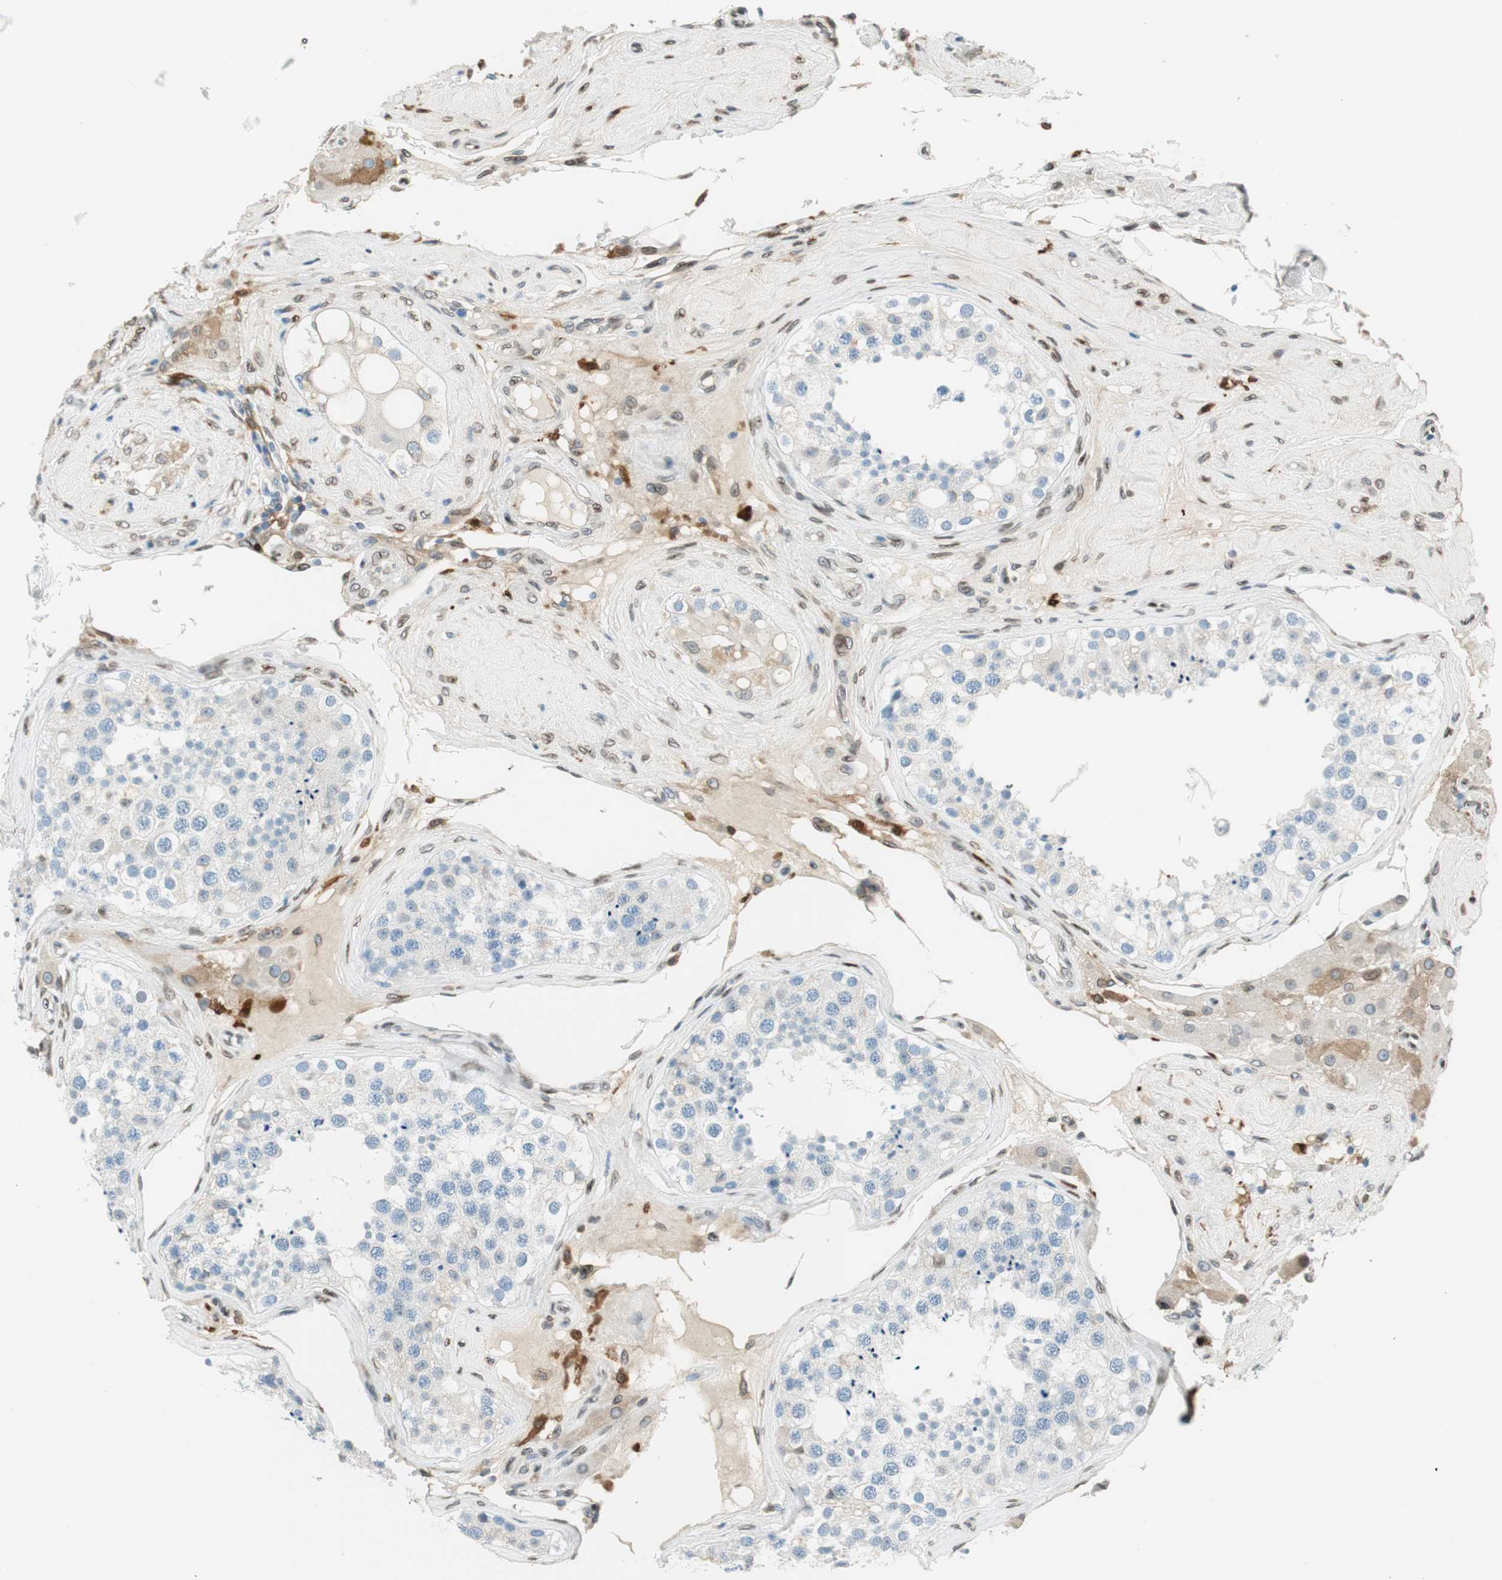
{"staining": {"intensity": "negative", "quantity": "none", "location": "none"}, "tissue": "testis", "cell_type": "Cells in seminiferous ducts", "image_type": "normal", "snomed": [{"axis": "morphology", "description": "Normal tissue, NOS"}, {"axis": "topography", "description": "Testis"}], "caption": "There is no significant positivity in cells in seminiferous ducts of testis. (DAB IHC with hematoxylin counter stain).", "gene": "TMEM260", "patient": {"sex": "male", "age": 68}}